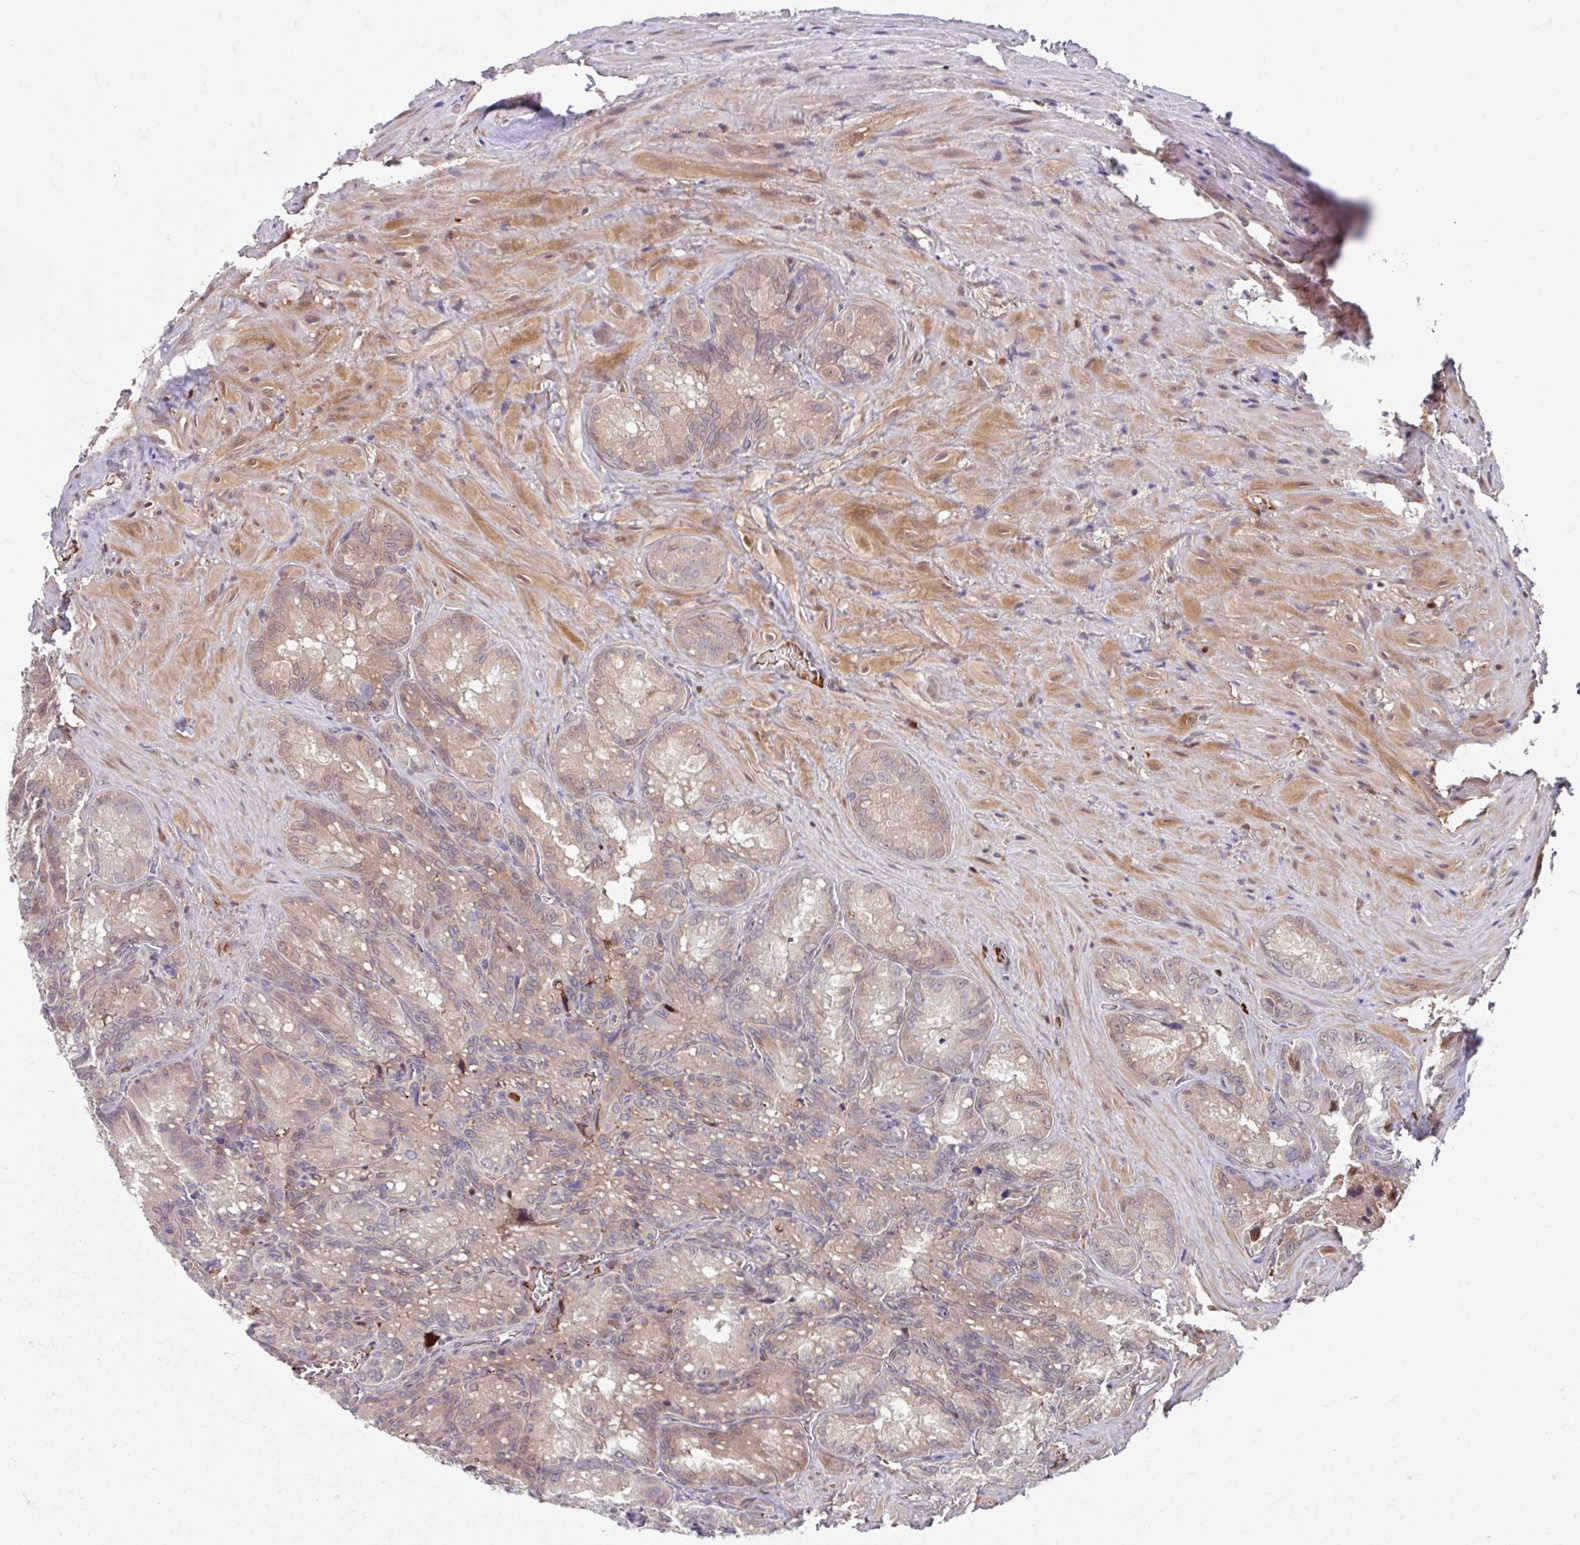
{"staining": {"intensity": "weak", "quantity": ">75%", "location": "cytoplasmic/membranous"}, "tissue": "seminal vesicle", "cell_type": "Glandular cells", "image_type": "normal", "snomed": [{"axis": "morphology", "description": "Normal tissue, NOS"}, {"axis": "topography", "description": "Seminal veicle"}], "caption": "Approximately >75% of glandular cells in normal human seminal vesicle show weak cytoplasmic/membranous protein positivity as visualized by brown immunohistochemical staining.", "gene": "BLVRA", "patient": {"sex": "male", "age": 47}}